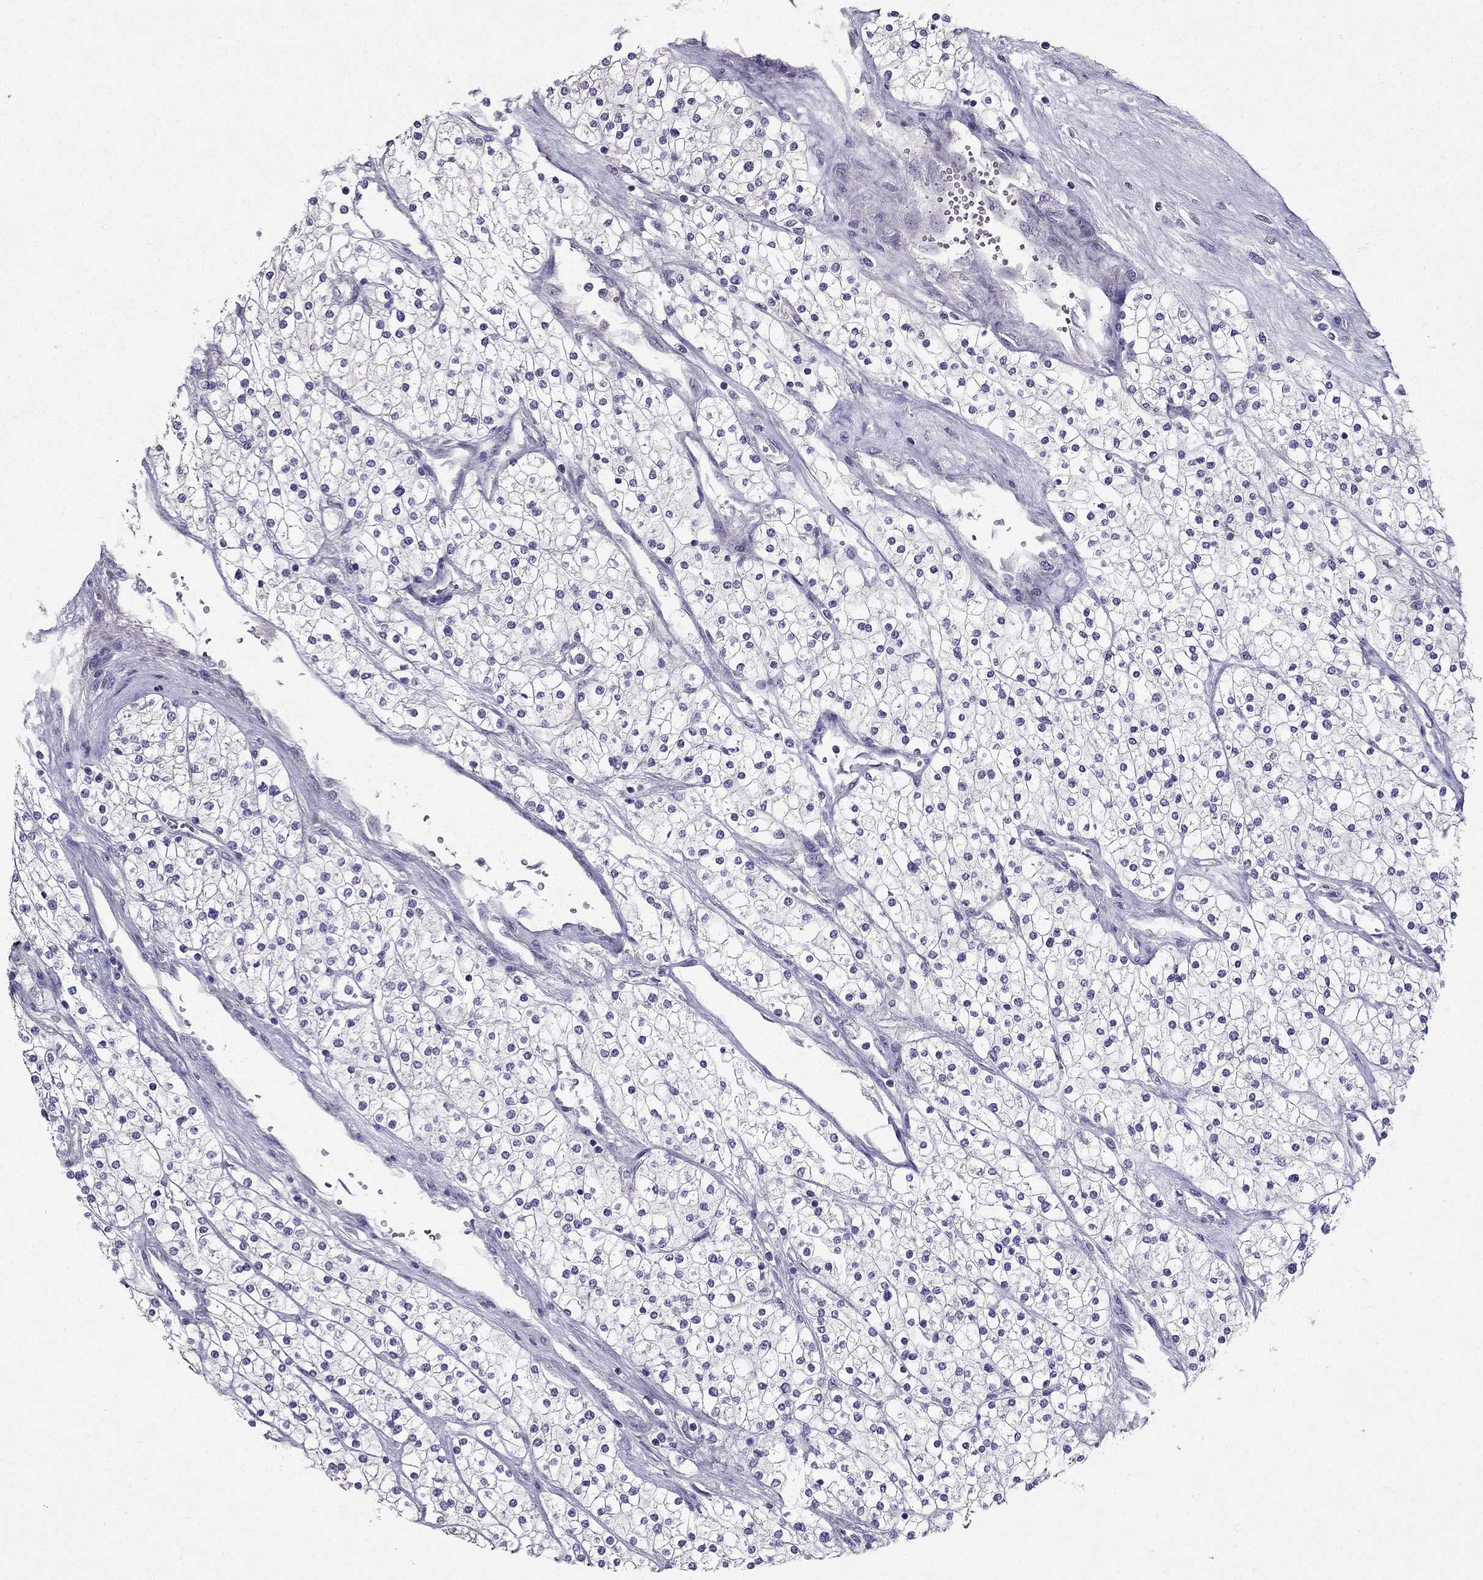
{"staining": {"intensity": "negative", "quantity": "none", "location": "none"}, "tissue": "renal cancer", "cell_type": "Tumor cells", "image_type": "cancer", "snomed": [{"axis": "morphology", "description": "Adenocarcinoma, NOS"}, {"axis": "topography", "description": "Kidney"}], "caption": "DAB immunohistochemical staining of human renal cancer (adenocarcinoma) demonstrates no significant expression in tumor cells.", "gene": "AS3MT", "patient": {"sex": "male", "age": 80}}